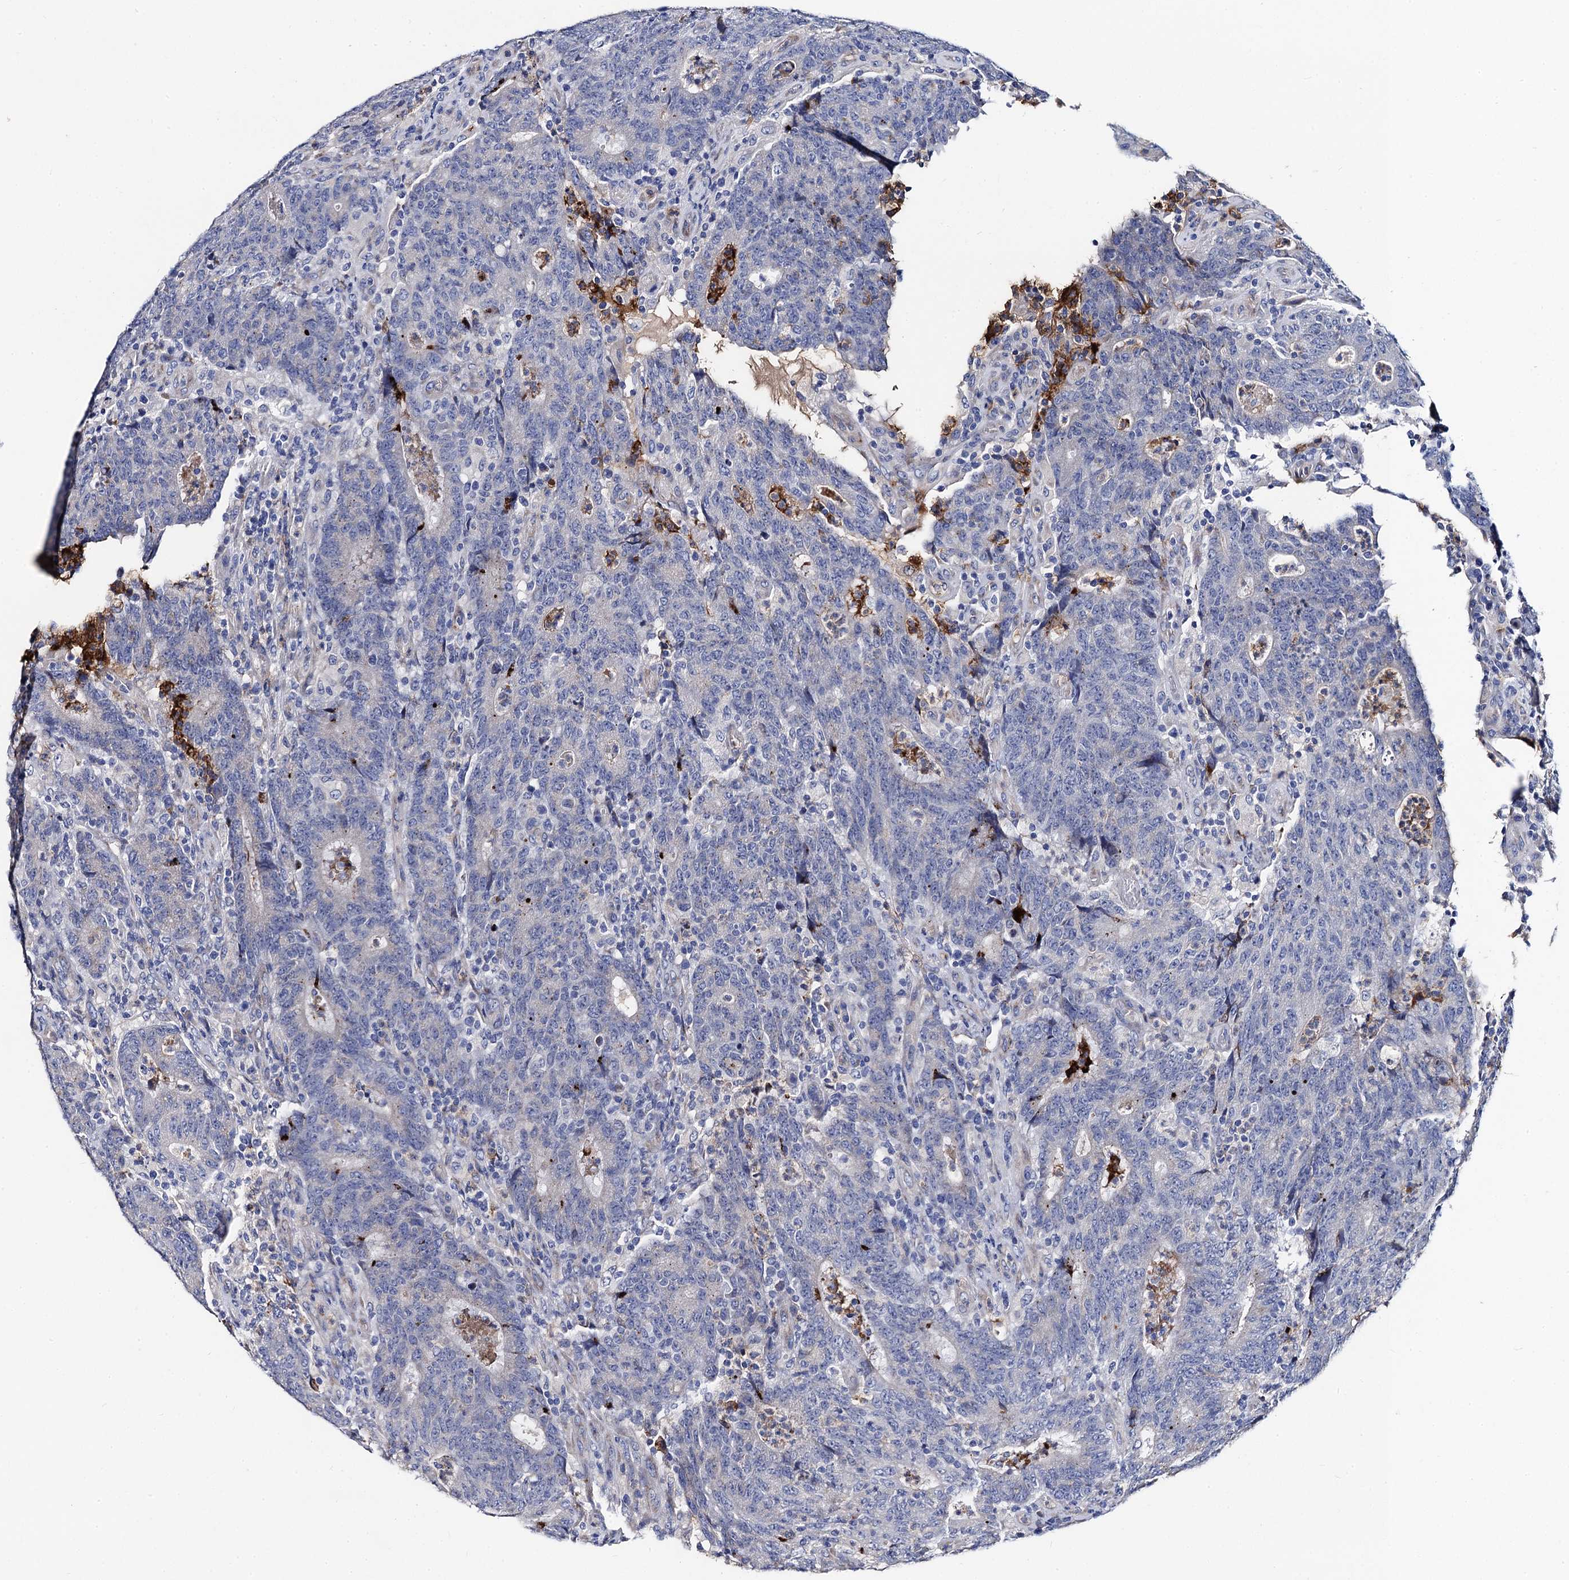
{"staining": {"intensity": "negative", "quantity": "none", "location": "none"}, "tissue": "colorectal cancer", "cell_type": "Tumor cells", "image_type": "cancer", "snomed": [{"axis": "morphology", "description": "Adenocarcinoma, NOS"}, {"axis": "topography", "description": "Colon"}], "caption": "An IHC image of adenocarcinoma (colorectal) is shown. There is no staining in tumor cells of adenocarcinoma (colorectal).", "gene": "FREM3", "patient": {"sex": "female", "age": 75}}